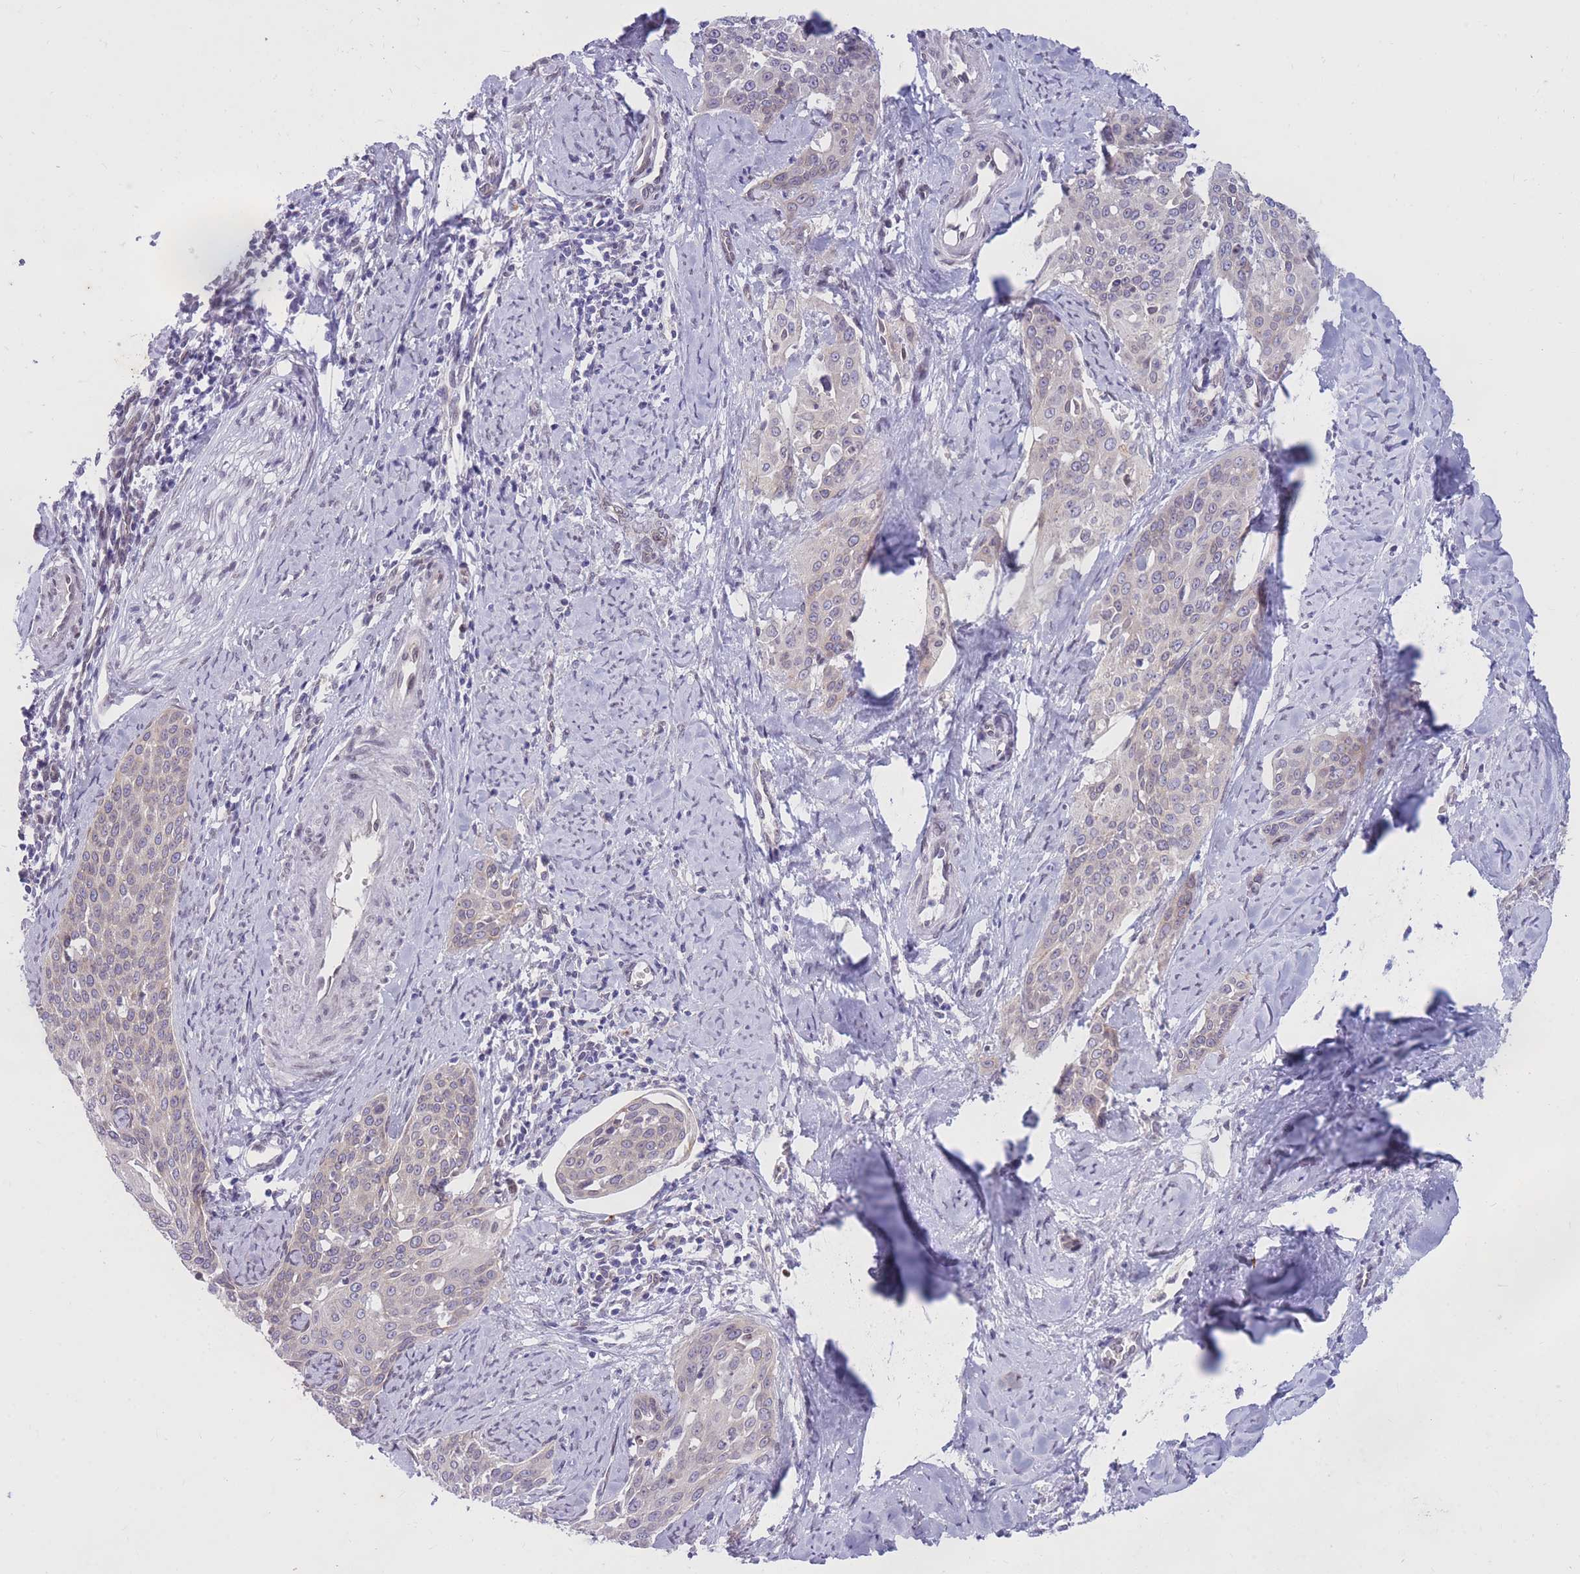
{"staining": {"intensity": "negative", "quantity": "none", "location": "none"}, "tissue": "cervical cancer", "cell_type": "Tumor cells", "image_type": "cancer", "snomed": [{"axis": "morphology", "description": "Squamous cell carcinoma, NOS"}, {"axis": "topography", "description": "Cervix"}], "caption": "This is an immunohistochemistry (IHC) histopathology image of cervical squamous cell carcinoma. There is no staining in tumor cells.", "gene": "HOOK2", "patient": {"sex": "female", "age": 44}}